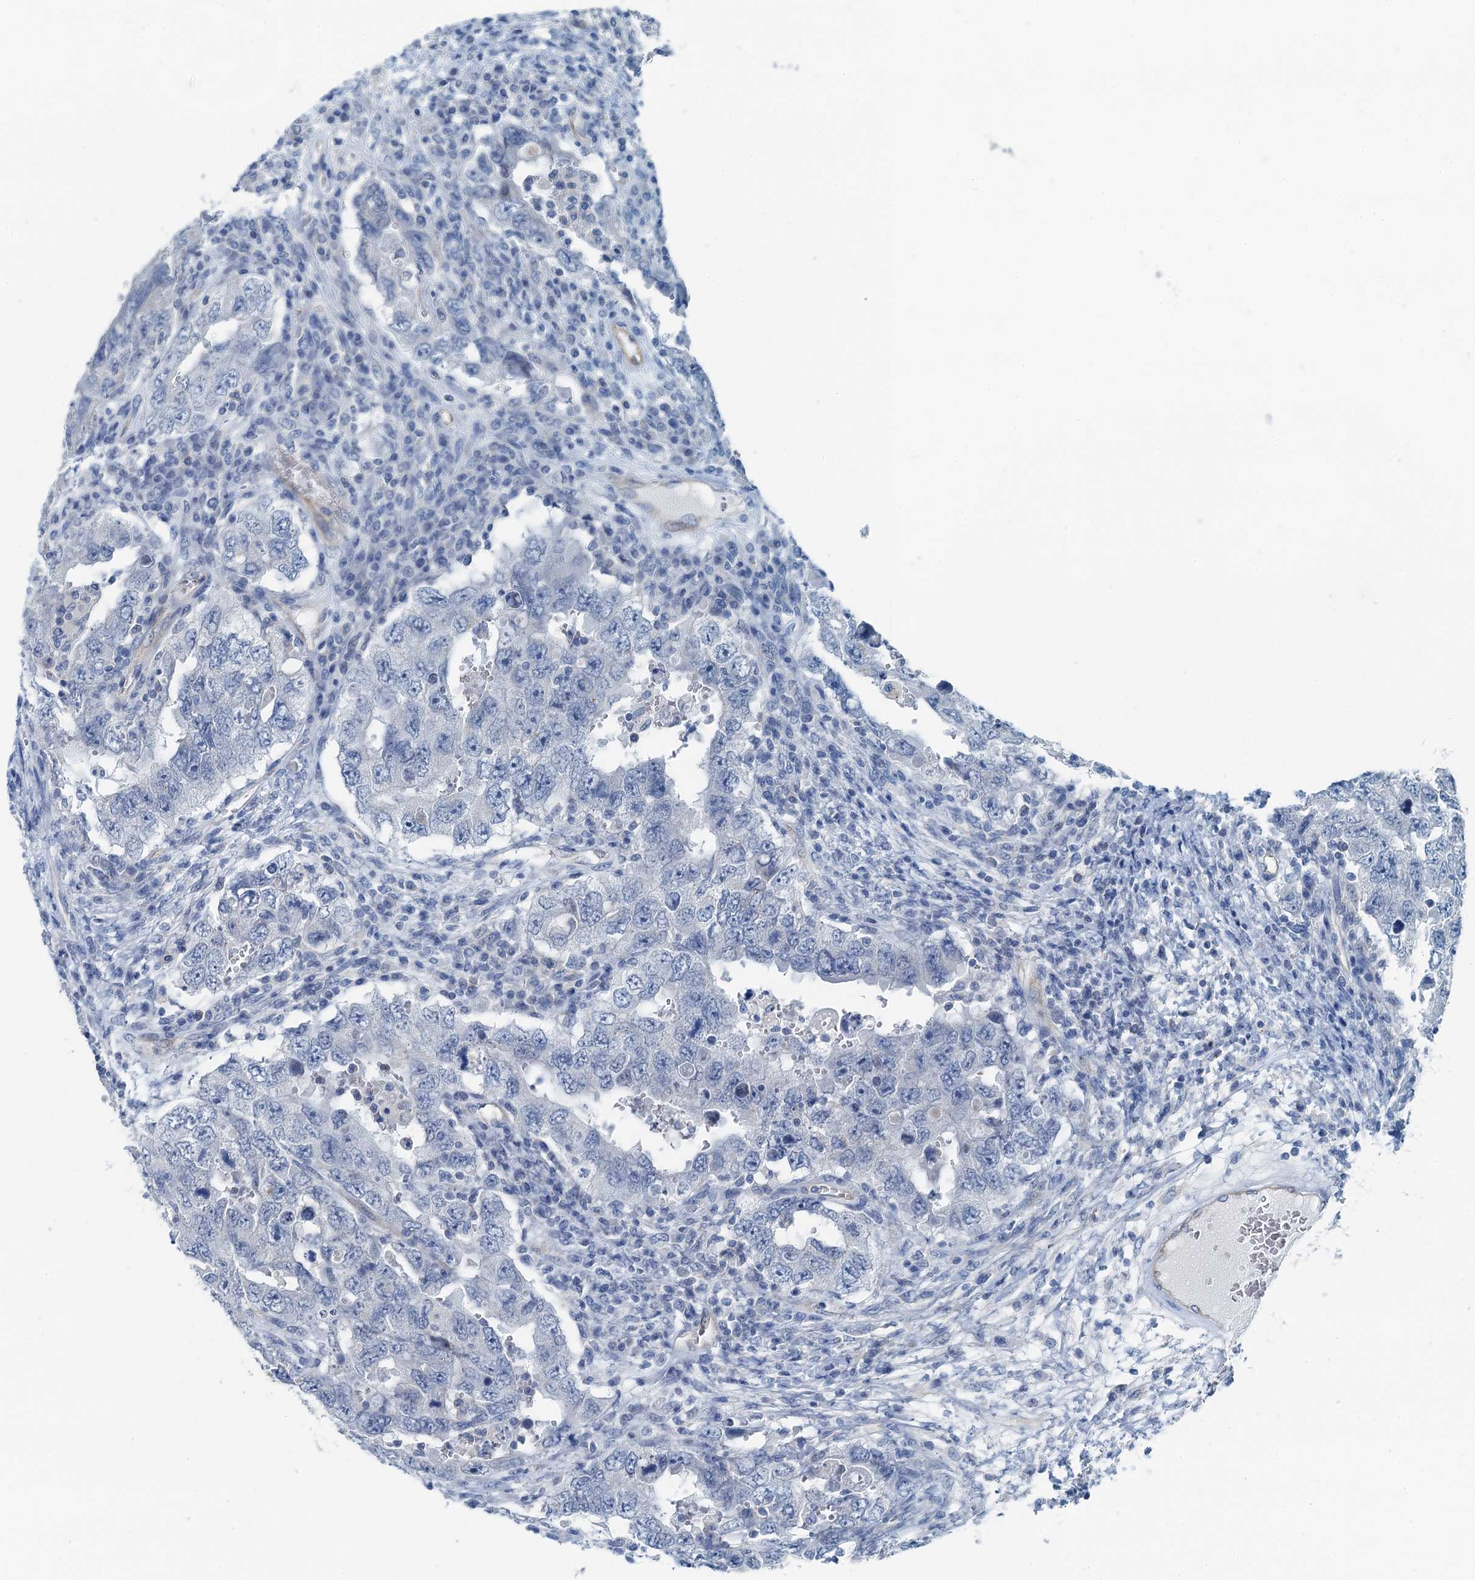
{"staining": {"intensity": "negative", "quantity": "none", "location": "none"}, "tissue": "testis cancer", "cell_type": "Tumor cells", "image_type": "cancer", "snomed": [{"axis": "morphology", "description": "Carcinoma, Embryonal, NOS"}, {"axis": "topography", "description": "Testis"}], "caption": "This histopathology image is of testis cancer (embryonal carcinoma) stained with immunohistochemistry to label a protein in brown with the nuclei are counter-stained blue. There is no staining in tumor cells.", "gene": "GFOD2", "patient": {"sex": "male", "age": 26}}